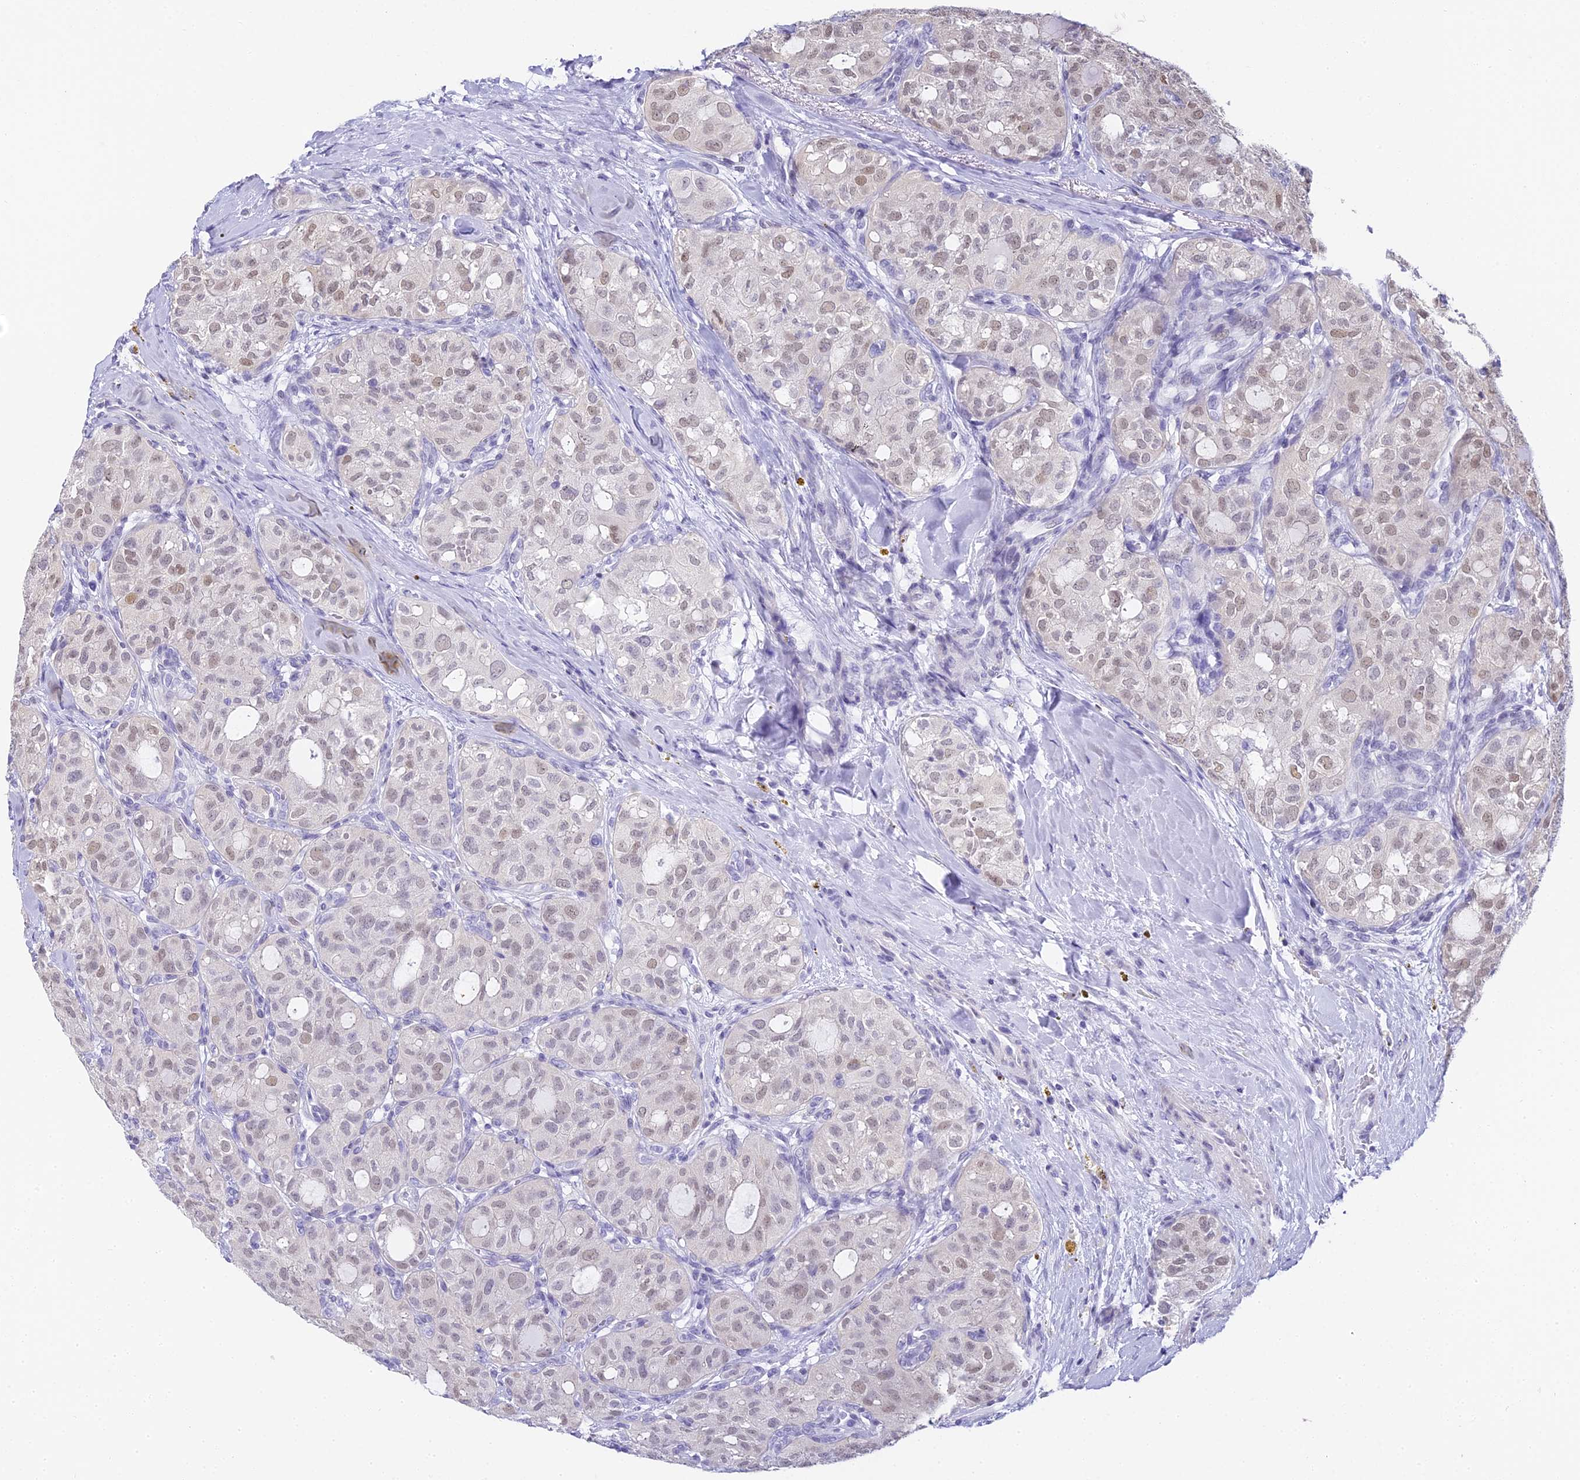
{"staining": {"intensity": "weak", "quantity": ">75%", "location": "nuclear"}, "tissue": "thyroid cancer", "cell_type": "Tumor cells", "image_type": "cancer", "snomed": [{"axis": "morphology", "description": "Follicular adenoma carcinoma, NOS"}, {"axis": "topography", "description": "Thyroid gland"}], "caption": "Tumor cells exhibit weak nuclear positivity in about >75% of cells in thyroid cancer. Ihc stains the protein in brown and the nuclei are stained blue.", "gene": "ABHD14A-ACY1", "patient": {"sex": "male", "age": 75}}